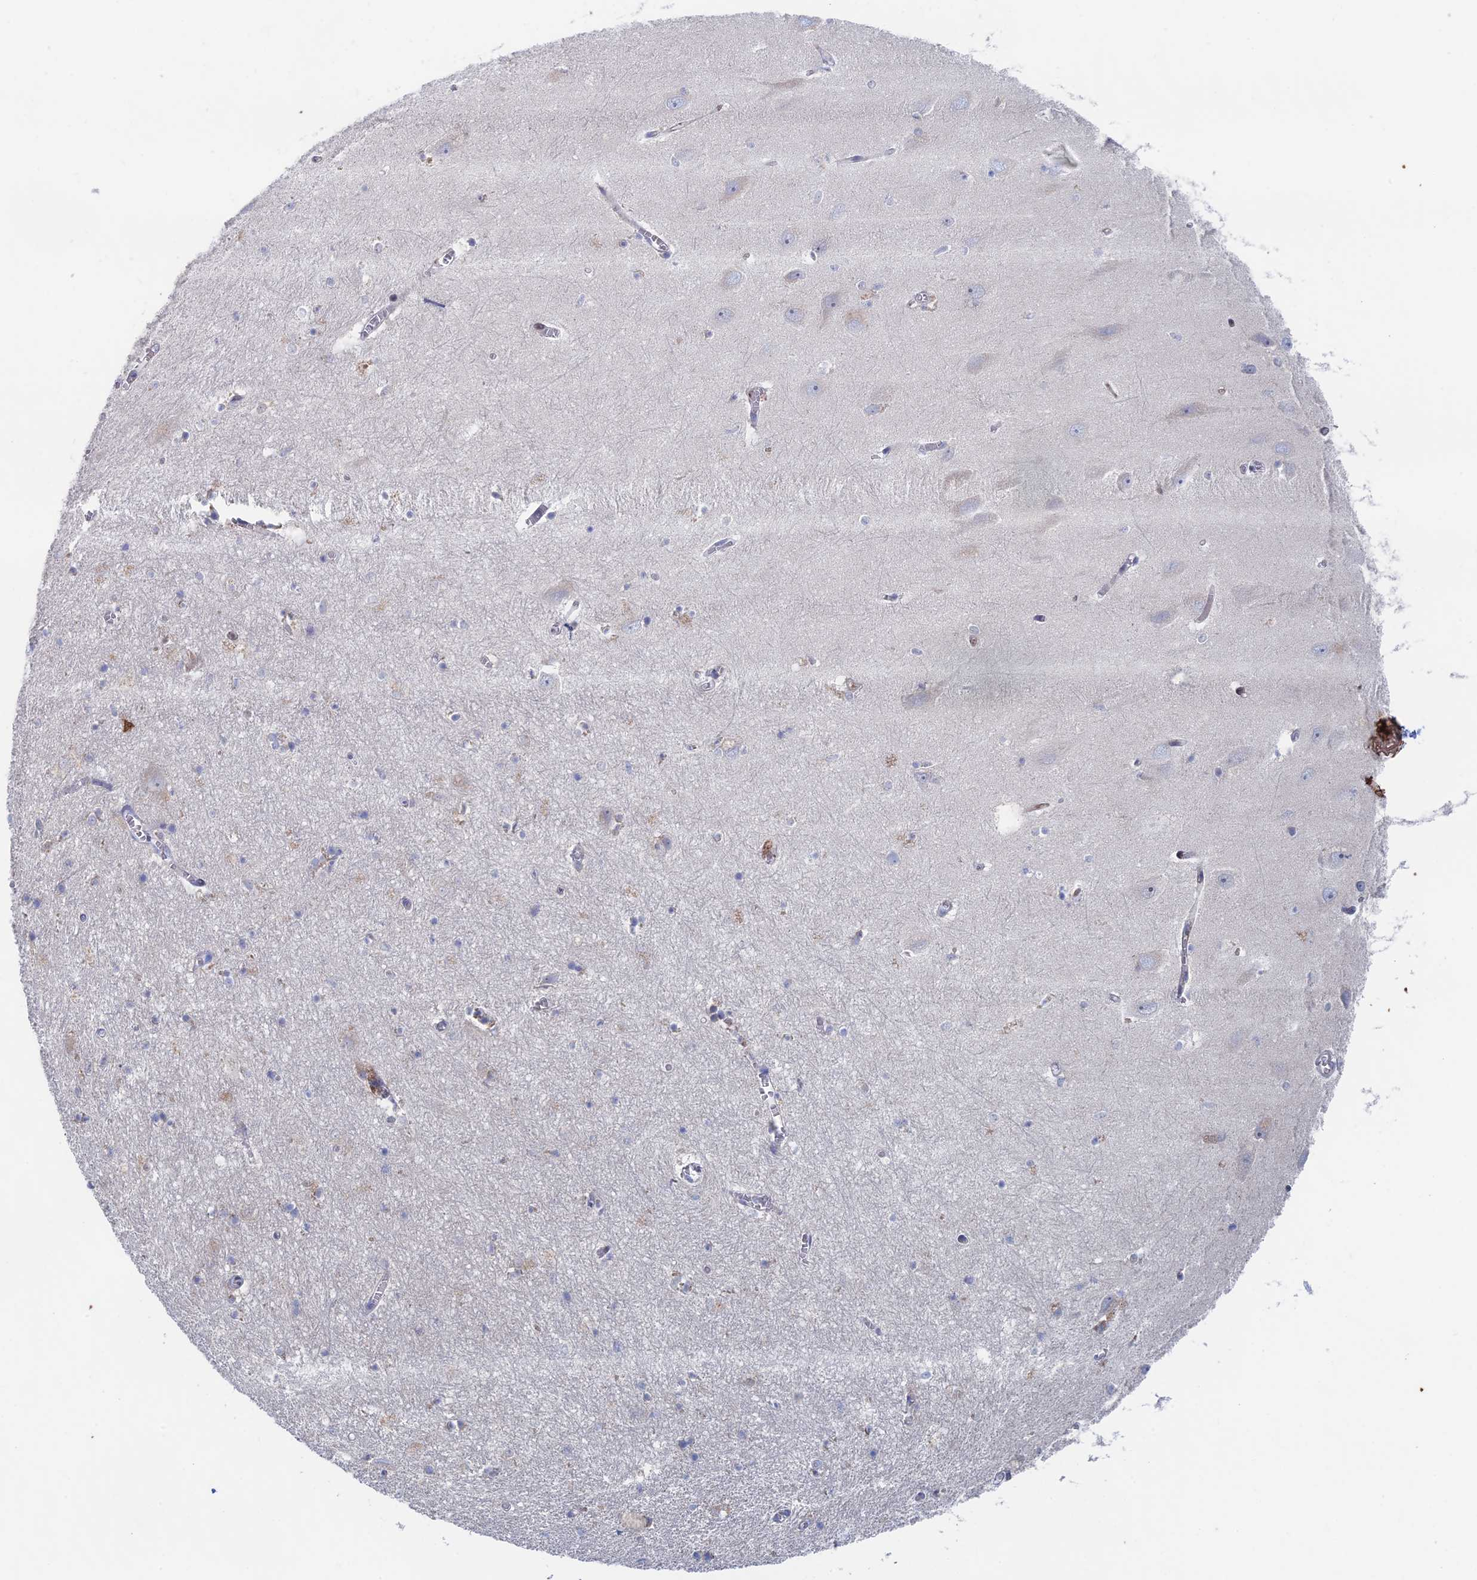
{"staining": {"intensity": "negative", "quantity": "none", "location": "none"}, "tissue": "hippocampus", "cell_type": "Glial cells", "image_type": "normal", "snomed": [{"axis": "morphology", "description": "Normal tissue, NOS"}, {"axis": "topography", "description": "Hippocampus"}], "caption": "Glial cells show no significant positivity in benign hippocampus. (DAB (3,3'-diaminobenzidine) immunohistochemistry, high magnification).", "gene": "IL7", "patient": {"sex": "female", "age": 64}}